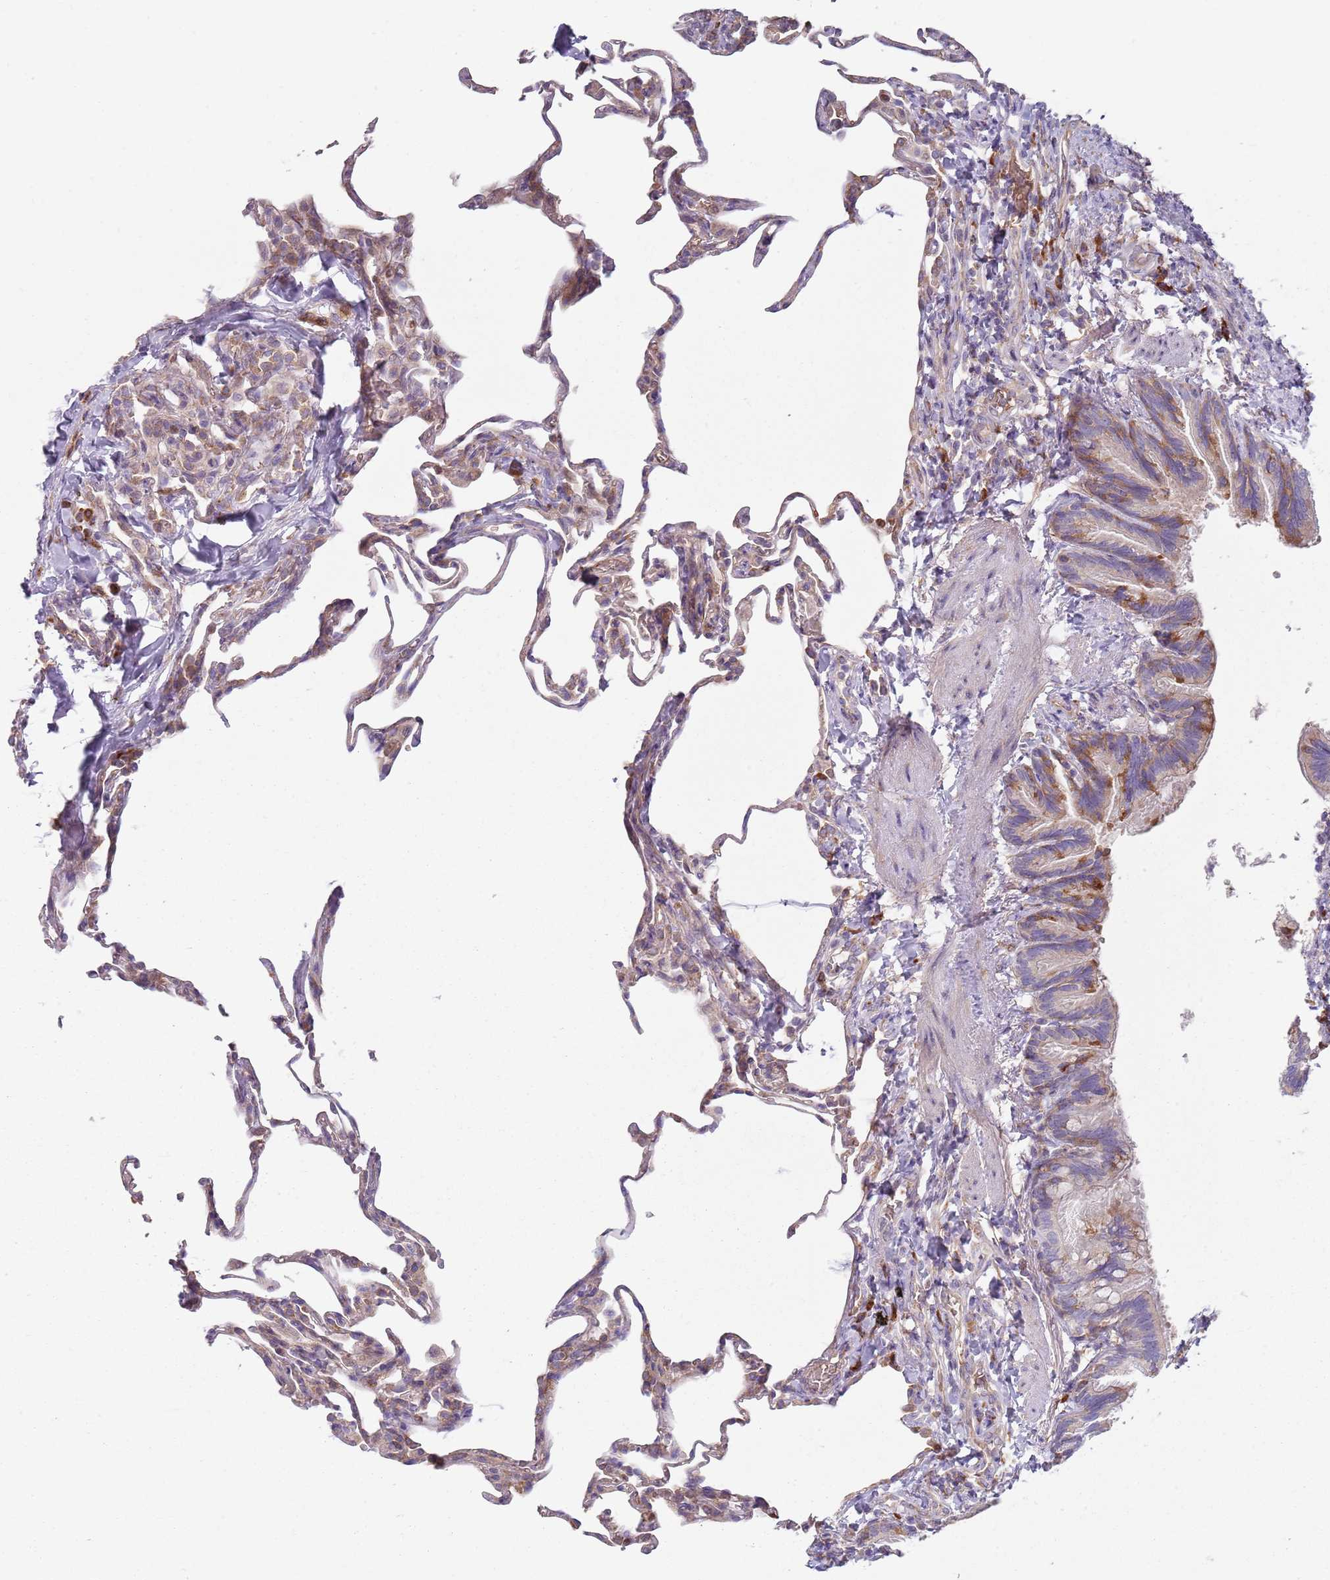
{"staining": {"intensity": "weak", "quantity": "25%-75%", "location": "cytoplasmic/membranous"}, "tissue": "lung", "cell_type": "Alveolar cells", "image_type": "normal", "snomed": [{"axis": "morphology", "description": "Normal tissue, NOS"}, {"axis": "topography", "description": "Lung"}], "caption": "Brown immunohistochemical staining in benign lung exhibits weak cytoplasmic/membranous positivity in approximately 25%-75% of alveolar cells.", "gene": "SPATA2", "patient": {"sex": "male", "age": 20}}